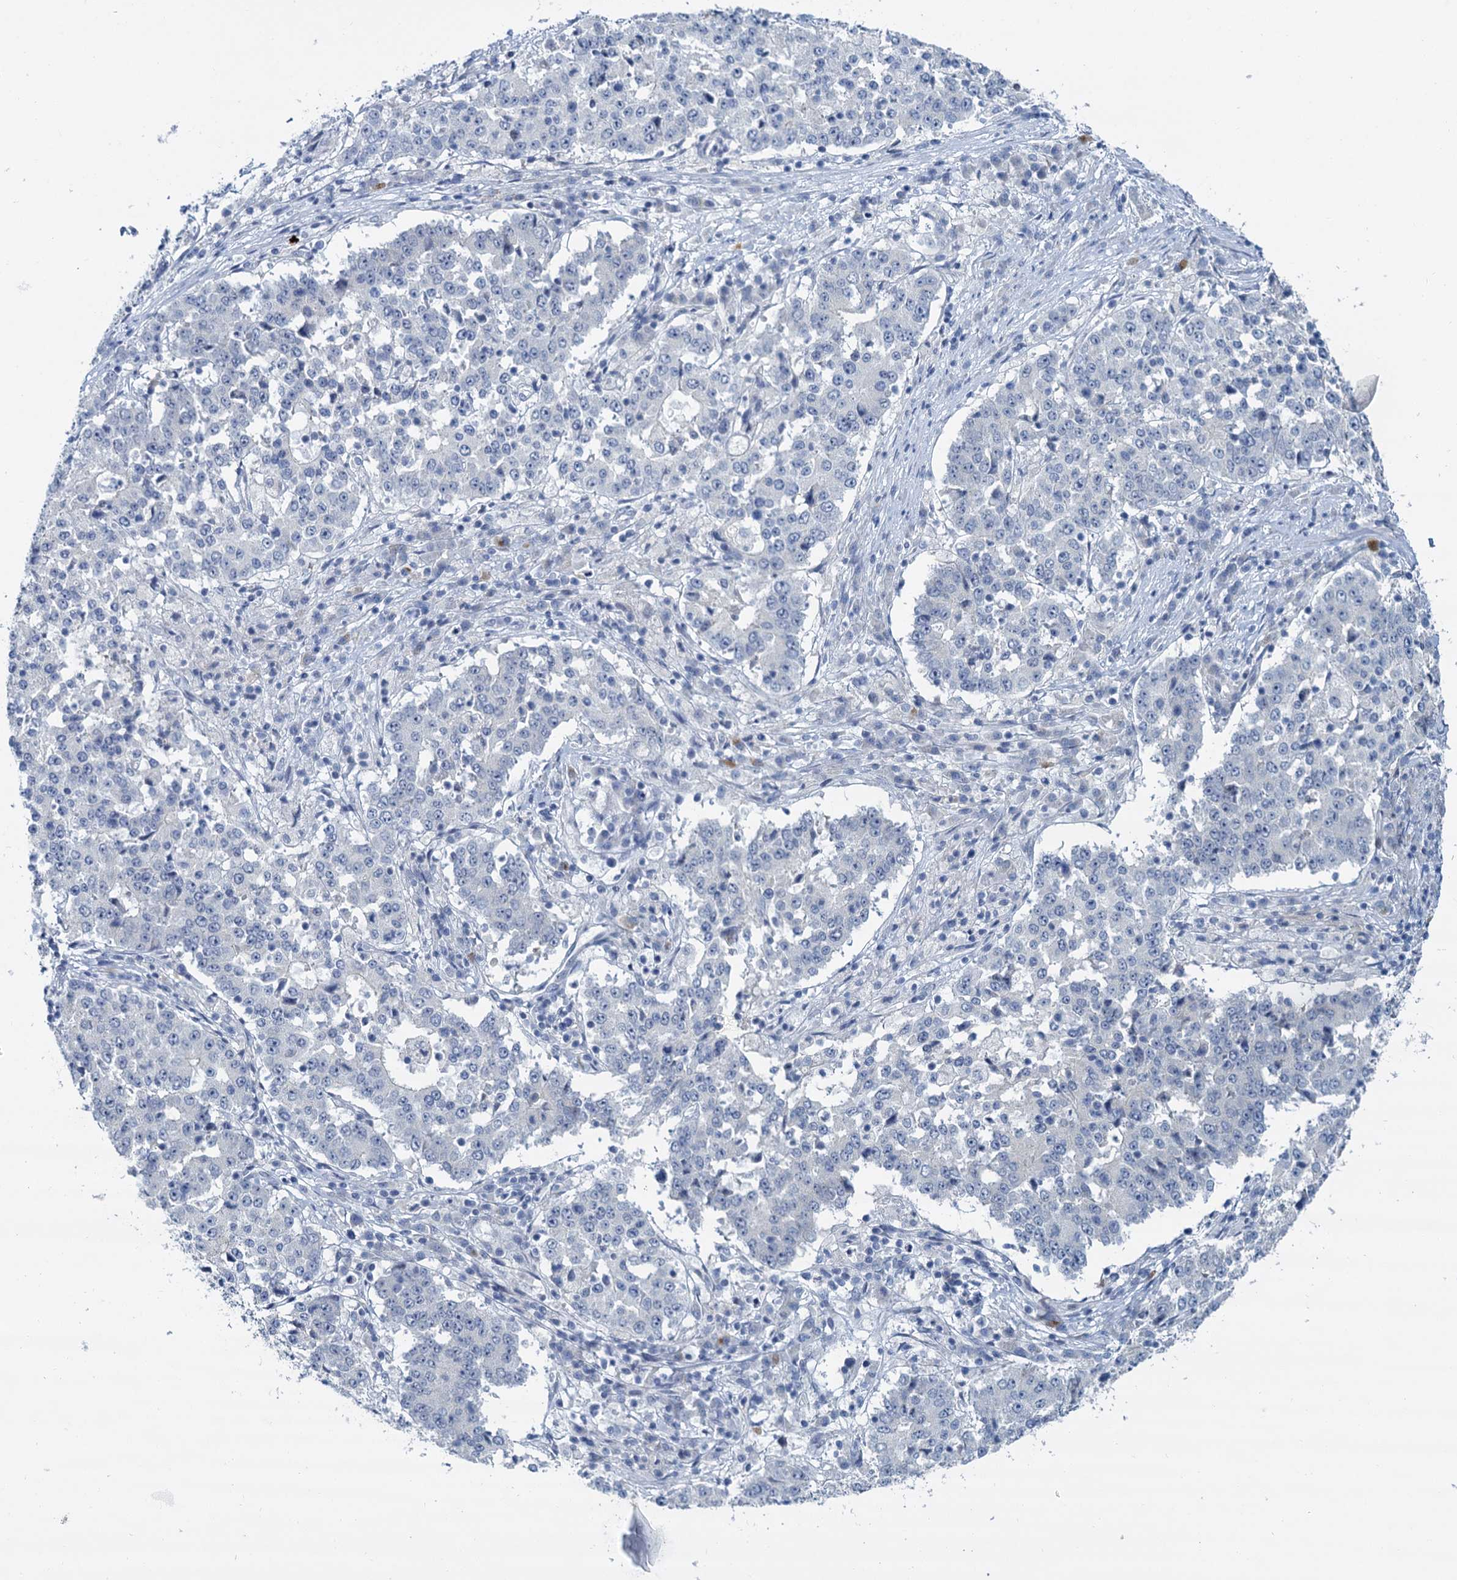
{"staining": {"intensity": "negative", "quantity": "none", "location": "none"}, "tissue": "stomach cancer", "cell_type": "Tumor cells", "image_type": "cancer", "snomed": [{"axis": "morphology", "description": "Adenocarcinoma, NOS"}, {"axis": "topography", "description": "Stomach"}], "caption": "Stomach adenocarcinoma stained for a protein using immunohistochemistry displays no staining tumor cells.", "gene": "ACRBP", "patient": {"sex": "male", "age": 59}}